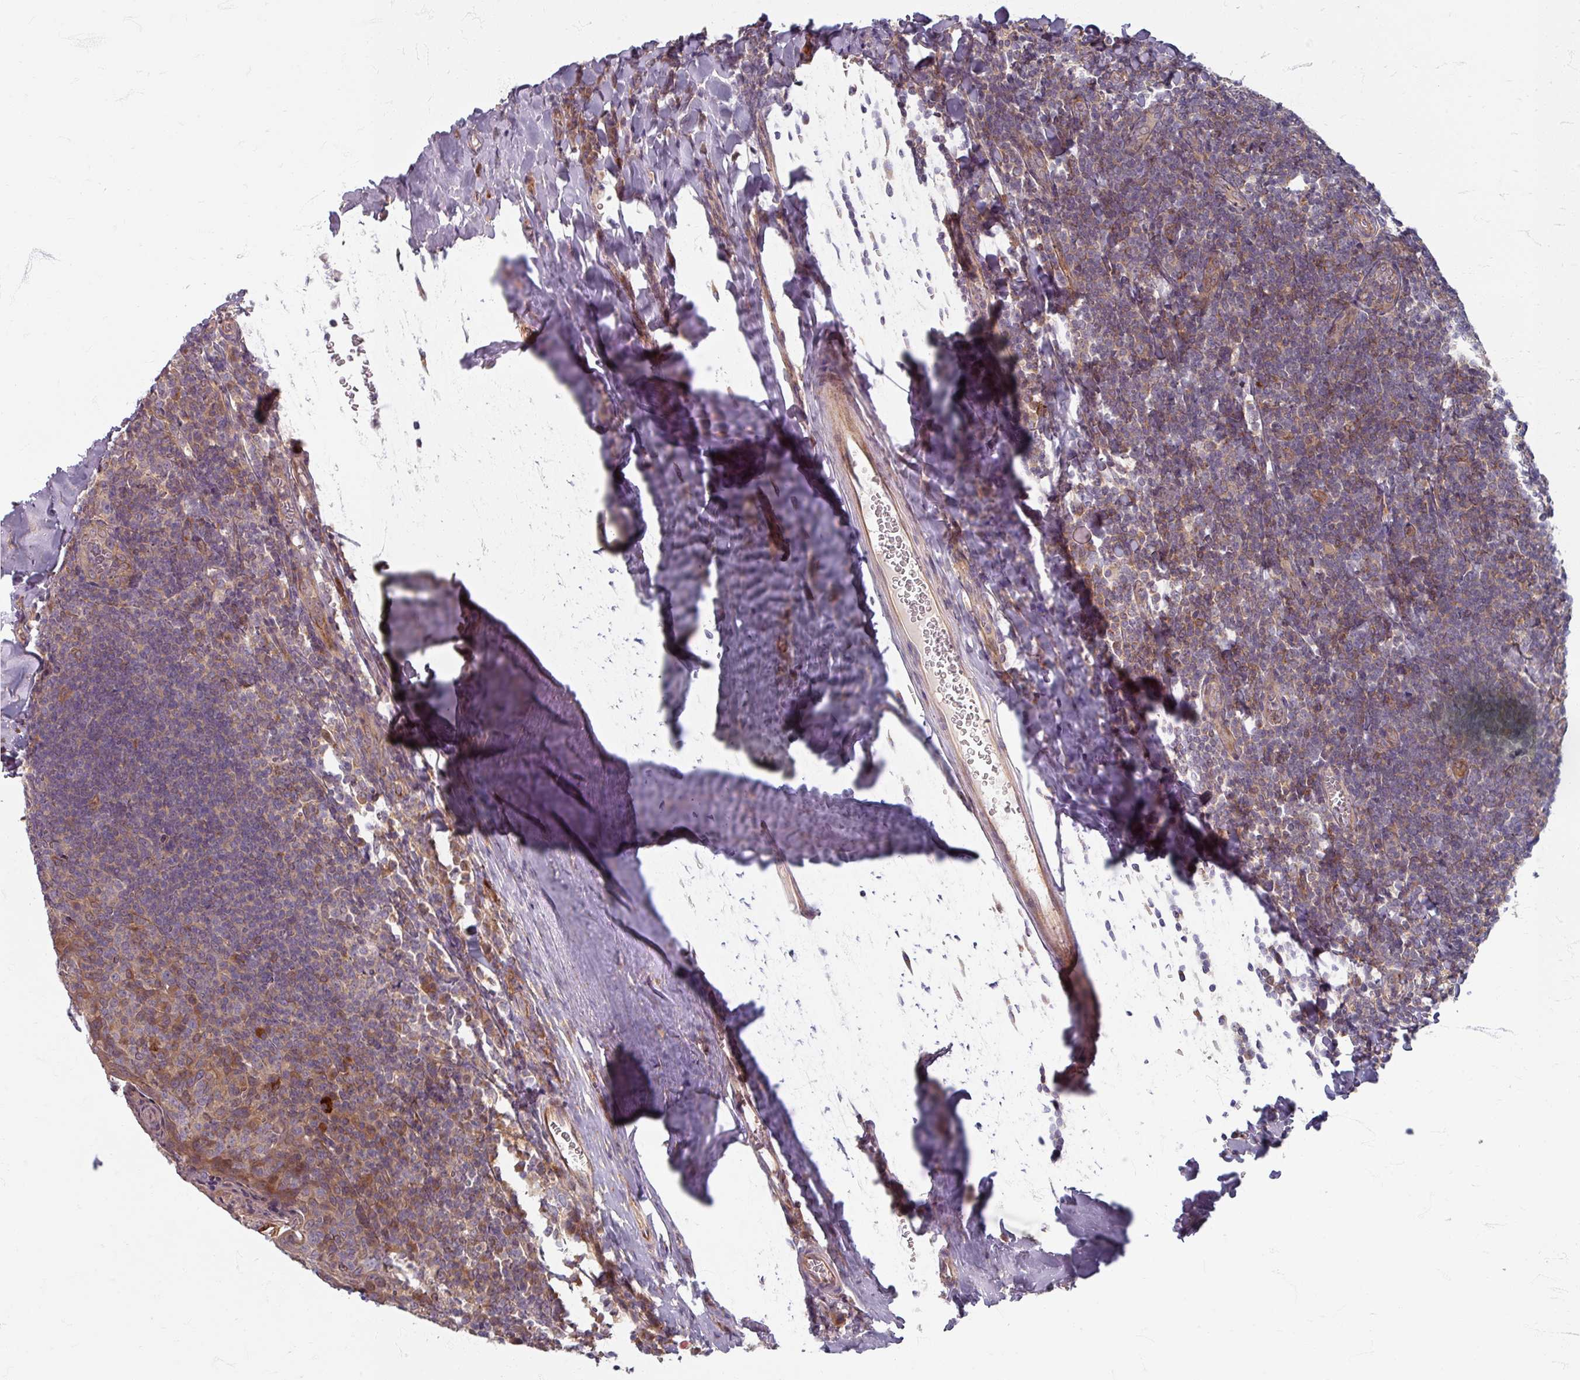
{"staining": {"intensity": "moderate", "quantity": "25%-75%", "location": "cytoplasmic/membranous"}, "tissue": "tonsil", "cell_type": "Germinal center cells", "image_type": "normal", "snomed": [{"axis": "morphology", "description": "Normal tissue, NOS"}, {"axis": "topography", "description": "Tonsil"}], "caption": "Immunohistochemical staining of normal tonsil shows moderate cytoplasmic/membranous protein expression in approximately 25%-75% of germinal center cells.", "gene": "STAM", "patient": {"sex": "male", "age": 27}}